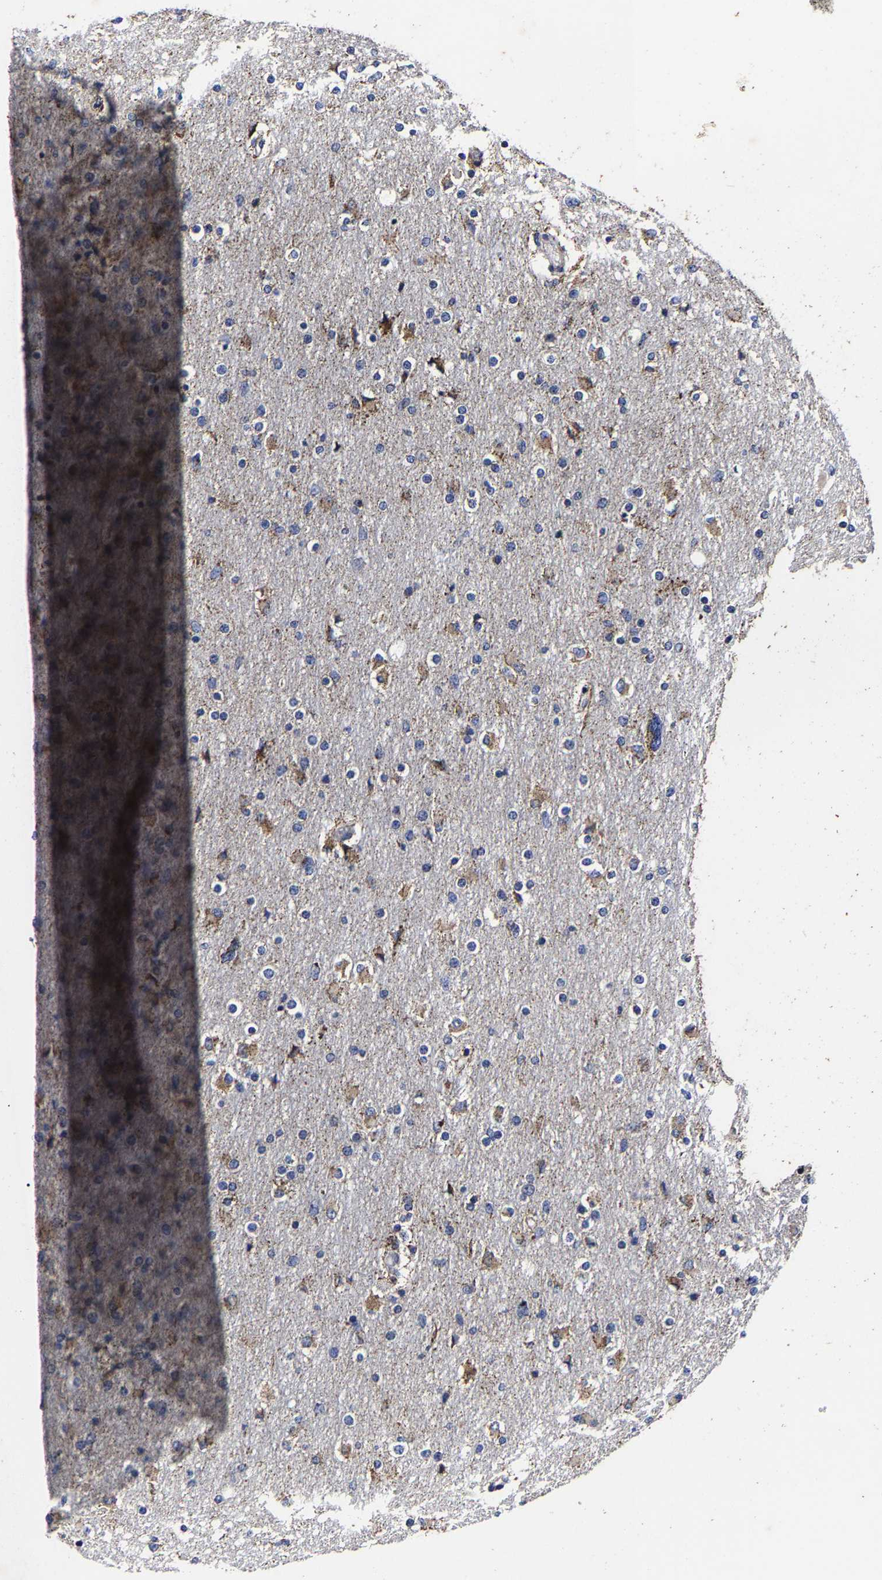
{"staining": {"intensity": "weak", "quantity": "25%-75%", "location": "cytoplasmic/membranous"}, "tissue": "glioma", "cell_type": "Tumor cells", "image_type": "cancer", "snomed": [{"axis": "morphology", "description": "Glioma, malignant, High grade"}, {"axis": "topography", "description": "Cerebral cortex"}], "caption": "A micrograph showing weak cytoplasmic/membranous expression in approximately 25%-75% of tumor cells in malignant high-grade glioma, as visualized by brown immunohistochemical staining.", "gene": "AASS", "patient": {"sex": "female", "age": 36}}